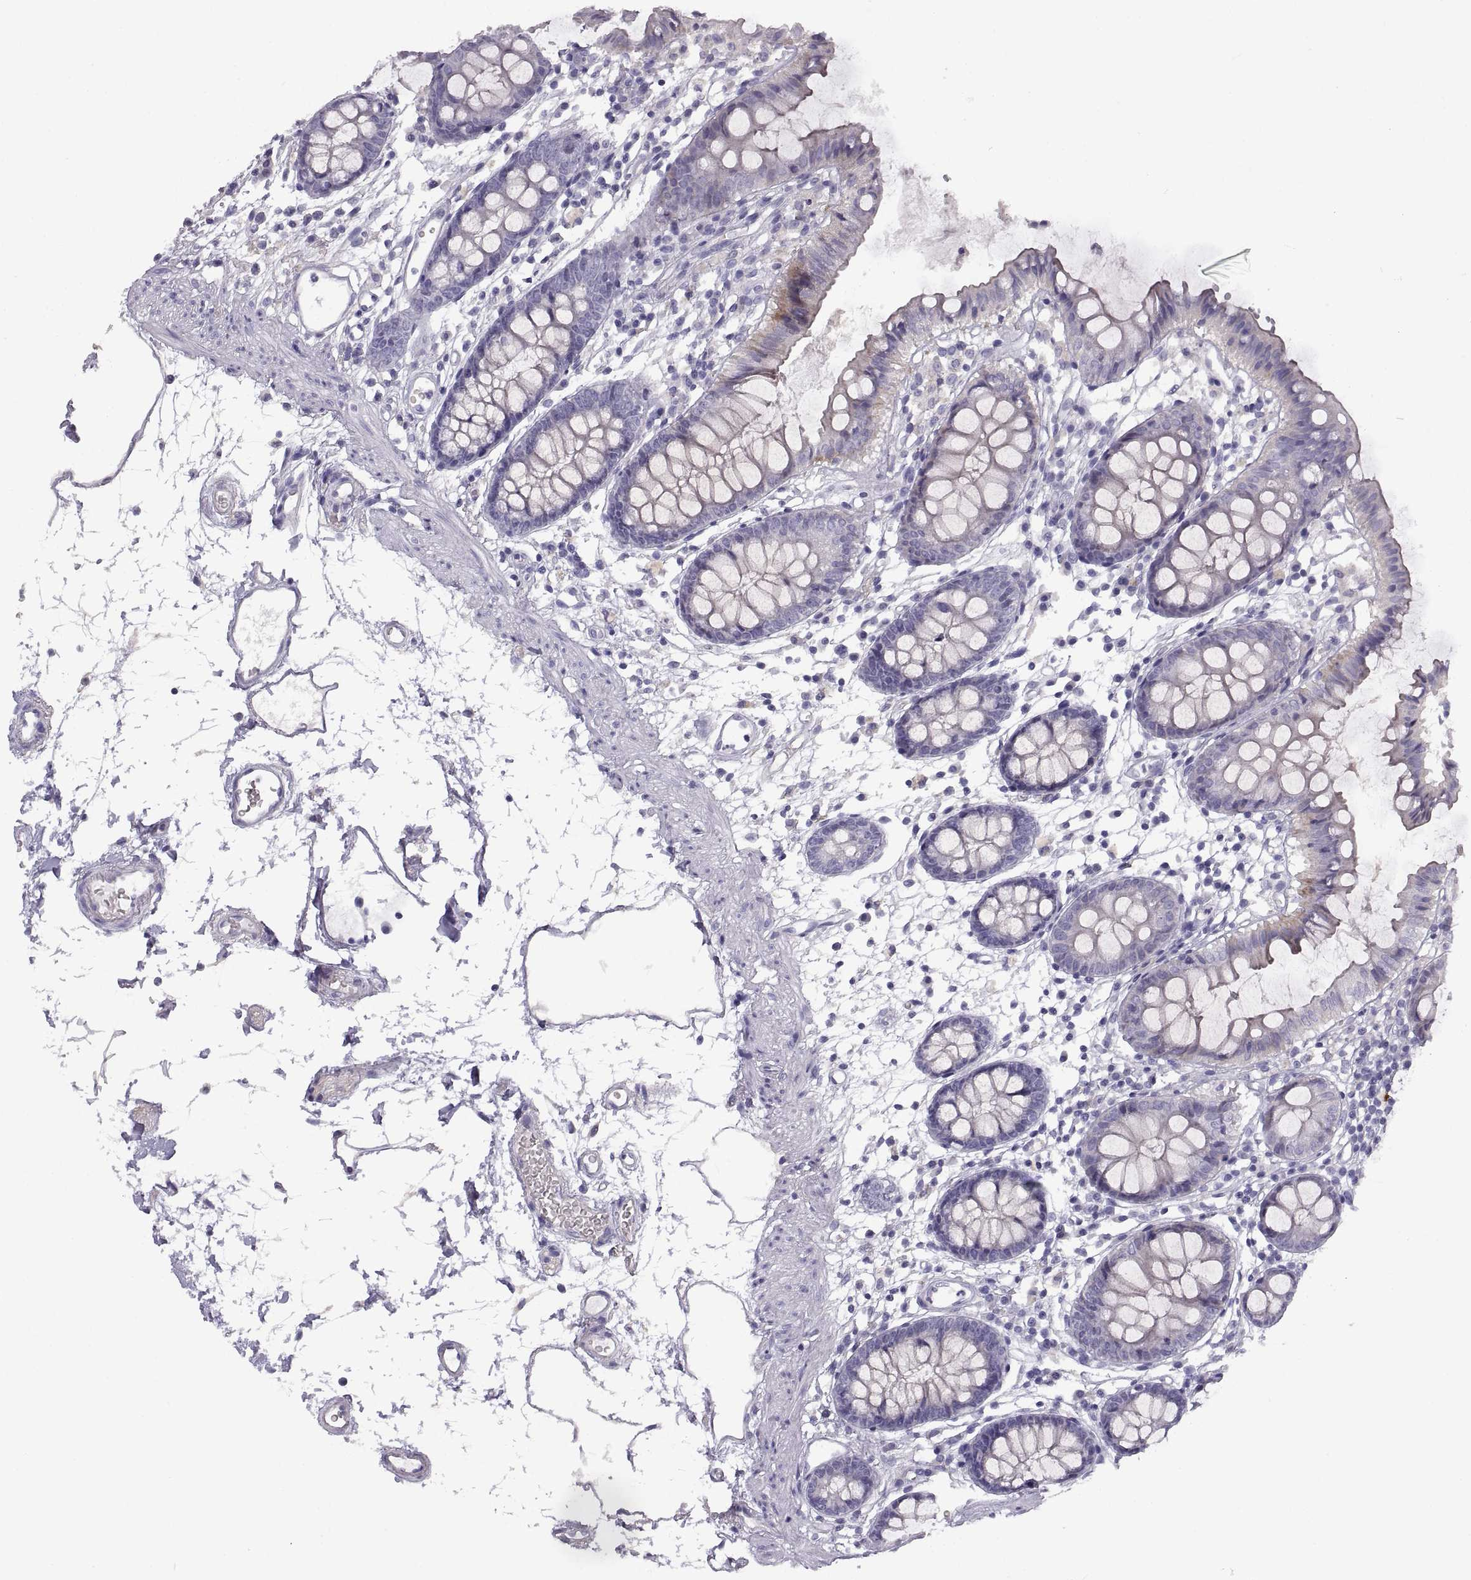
{"staining": {"intensity": "negative", "quantity": "none", "location": "none"}, "tissue": "colon", "cell_type": "Endothelial cells", "image_type": "normal", "snomed": [{"axis": "morphology", "description": "Normal tissue, NOS"}, {"axis": "topography", "description": "Colon"}], "caption": "This is an immunohistochemistry (IHC) photomicrograph of benign human colon. There is no expression in endothelial cells.", "gene": "CRYBB3", "patient": {"sex": "female", "age": 84}}